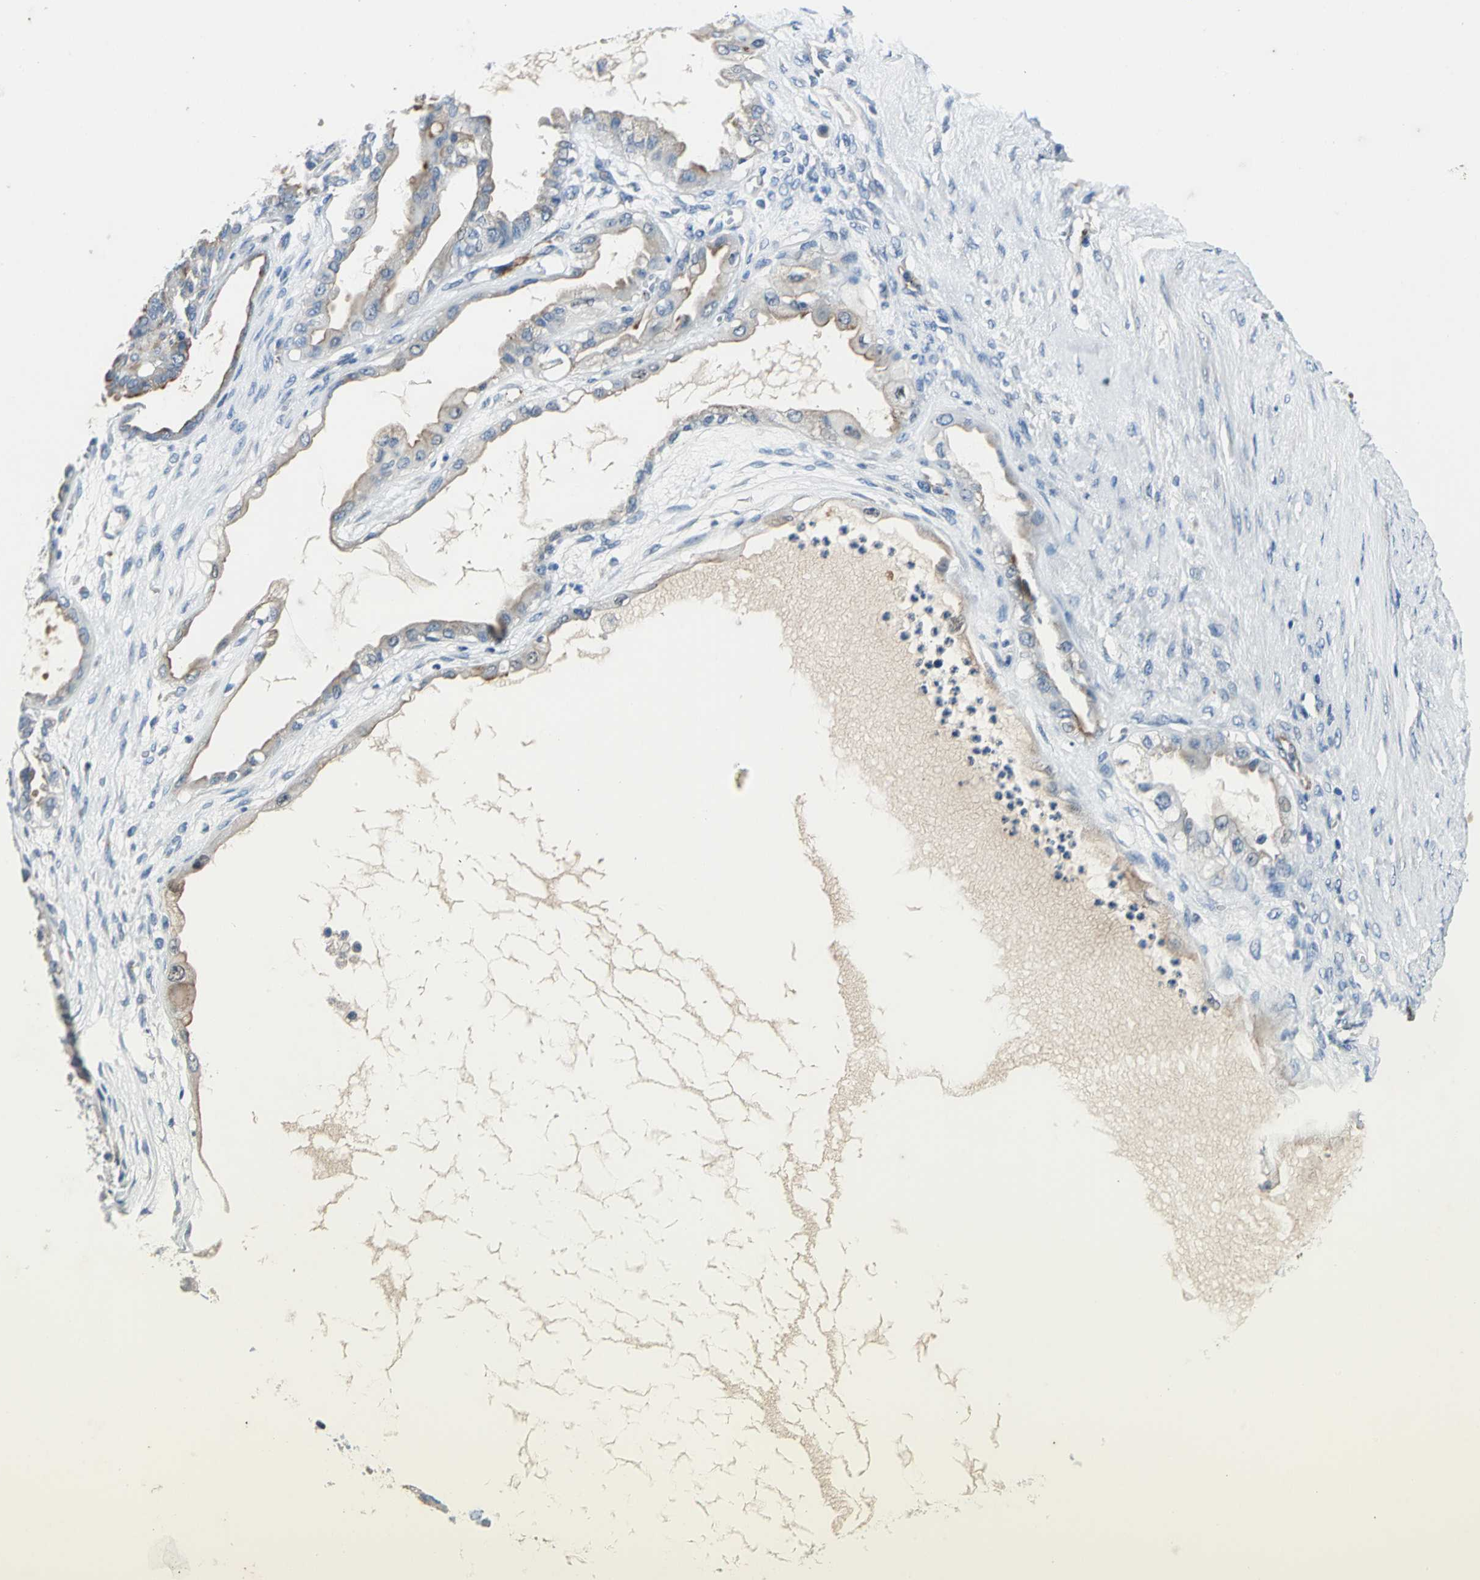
{"staining": {"intensity": "moderate", "quantity": ">75%", "location": "cytoplasmic/membranous"}, "tissue": "ovarian cancer", "cell_type": "Tumor cells", "image_type": "cancer", "snomed": [{"axis": "morphology", "description": "Carcinoma, NOS"}, {"axis": "morphology", "description": "Carcinoma, endometroid"}, {"axis": "topography", "description": "Ovary"}], "caption": "Human carcinoma (ovarian) stained for a protein (brown) exhibits moderate cytoplasmic/membranous positive expression in about >75% of tumor cells.", "gene": "SELP", "patient": {"sex": "female", "age": 50}}